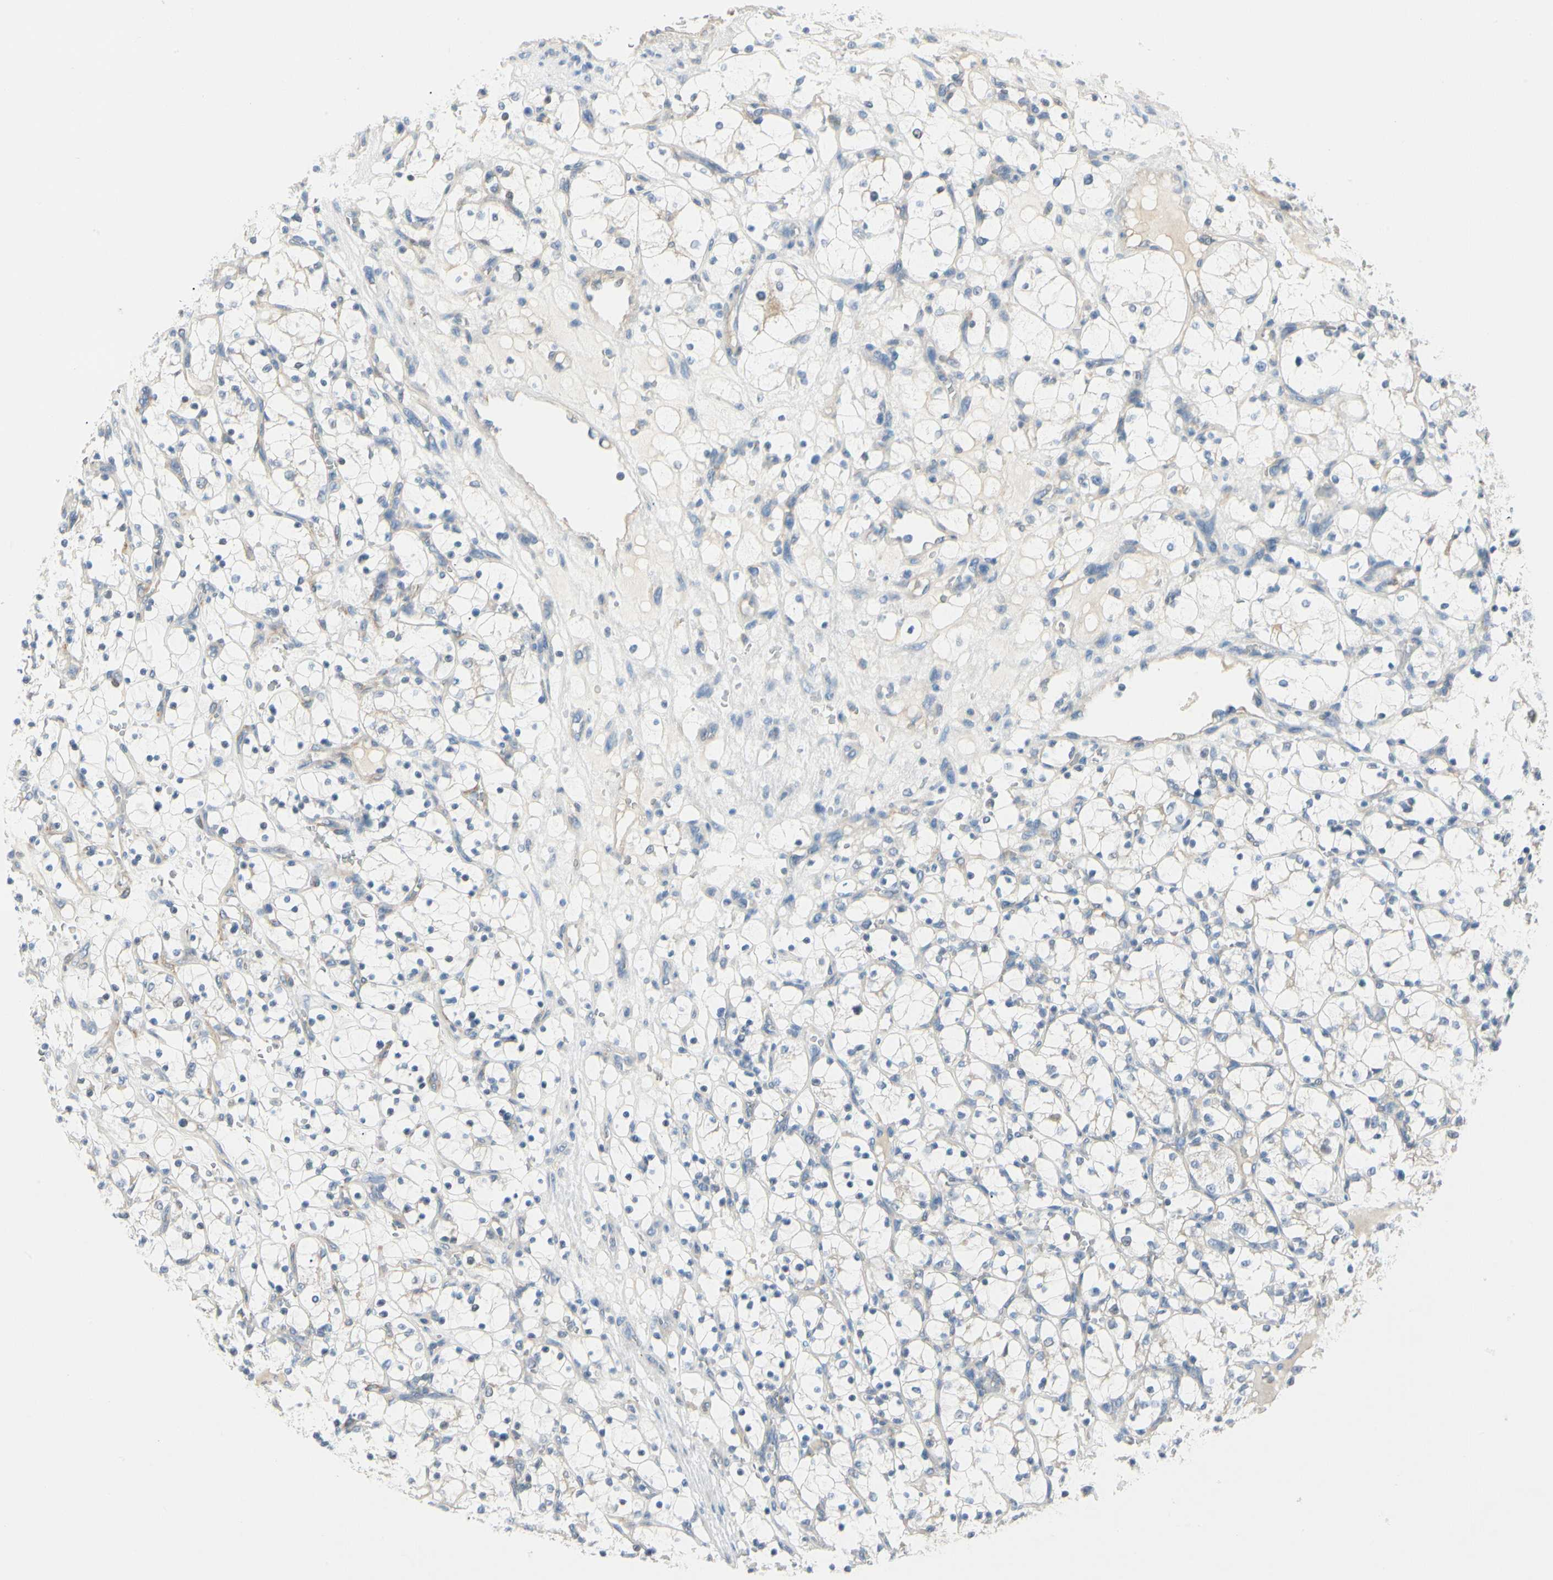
{"staining": {"intensity": "negative", "quantity": "none", "location": "none"}, "tissue": "renal cancer", "cell_type": "Tumor cells", "image_type": "cancer", "snomed": [{"axis": "morphology", "description": "Adenocarcinoma, NOS"}, {"axis": "topography", "description": "Kidney"}], "caption": "Histopathology image shows no significant protein expression in tumor cells of renal adenocarcinoma.", "gene": "AMPH", "patient": {"sex": "female", "age": 69}}